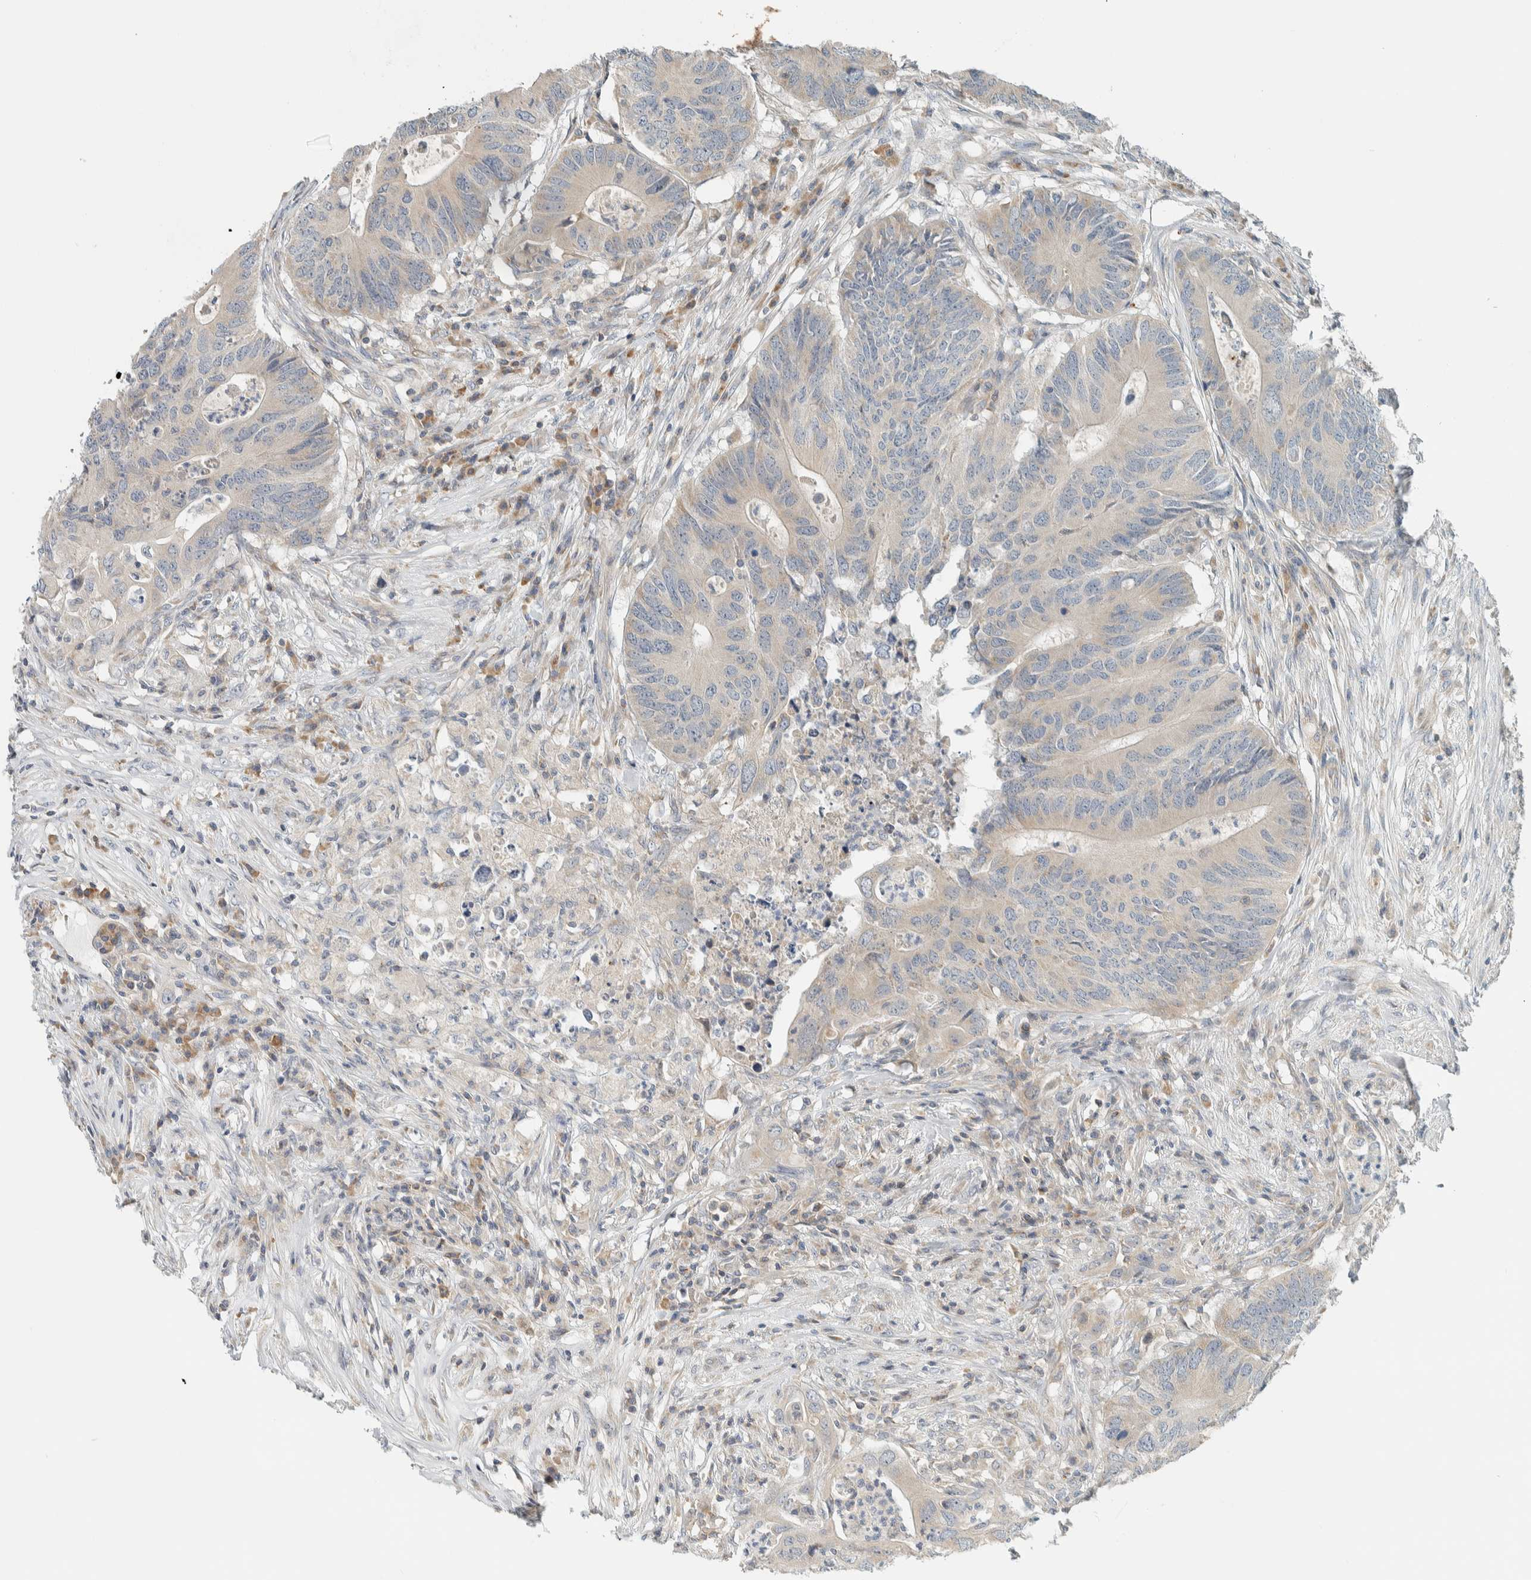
{"staining": {"intensity": "weak", "quantity": "<25%", "location": "cytoplasmic/membranous"}, "tissue": "colorectal cancer", "cell_type": "Tumor cells", "image_type": "cancer", "snomed": [{"axis": "morphology", "description": "Adenocarcinoma, NOS"}, {"axis": "topography", "description": "Colon"}], "caption": "Colorectal cancer (adenocarcinoma) was stained to show a protein in brown. There is no significant expression in tumor cells. The staining was performed using DAB (3,3'-diaminobenzidine) to visualize the protein expression in brown, while the nuclei were stained in blue with hematoxylin (Magnification: 20x).", "gene": "CCDC57", "patient": {"sex": "male", "age": 71}}